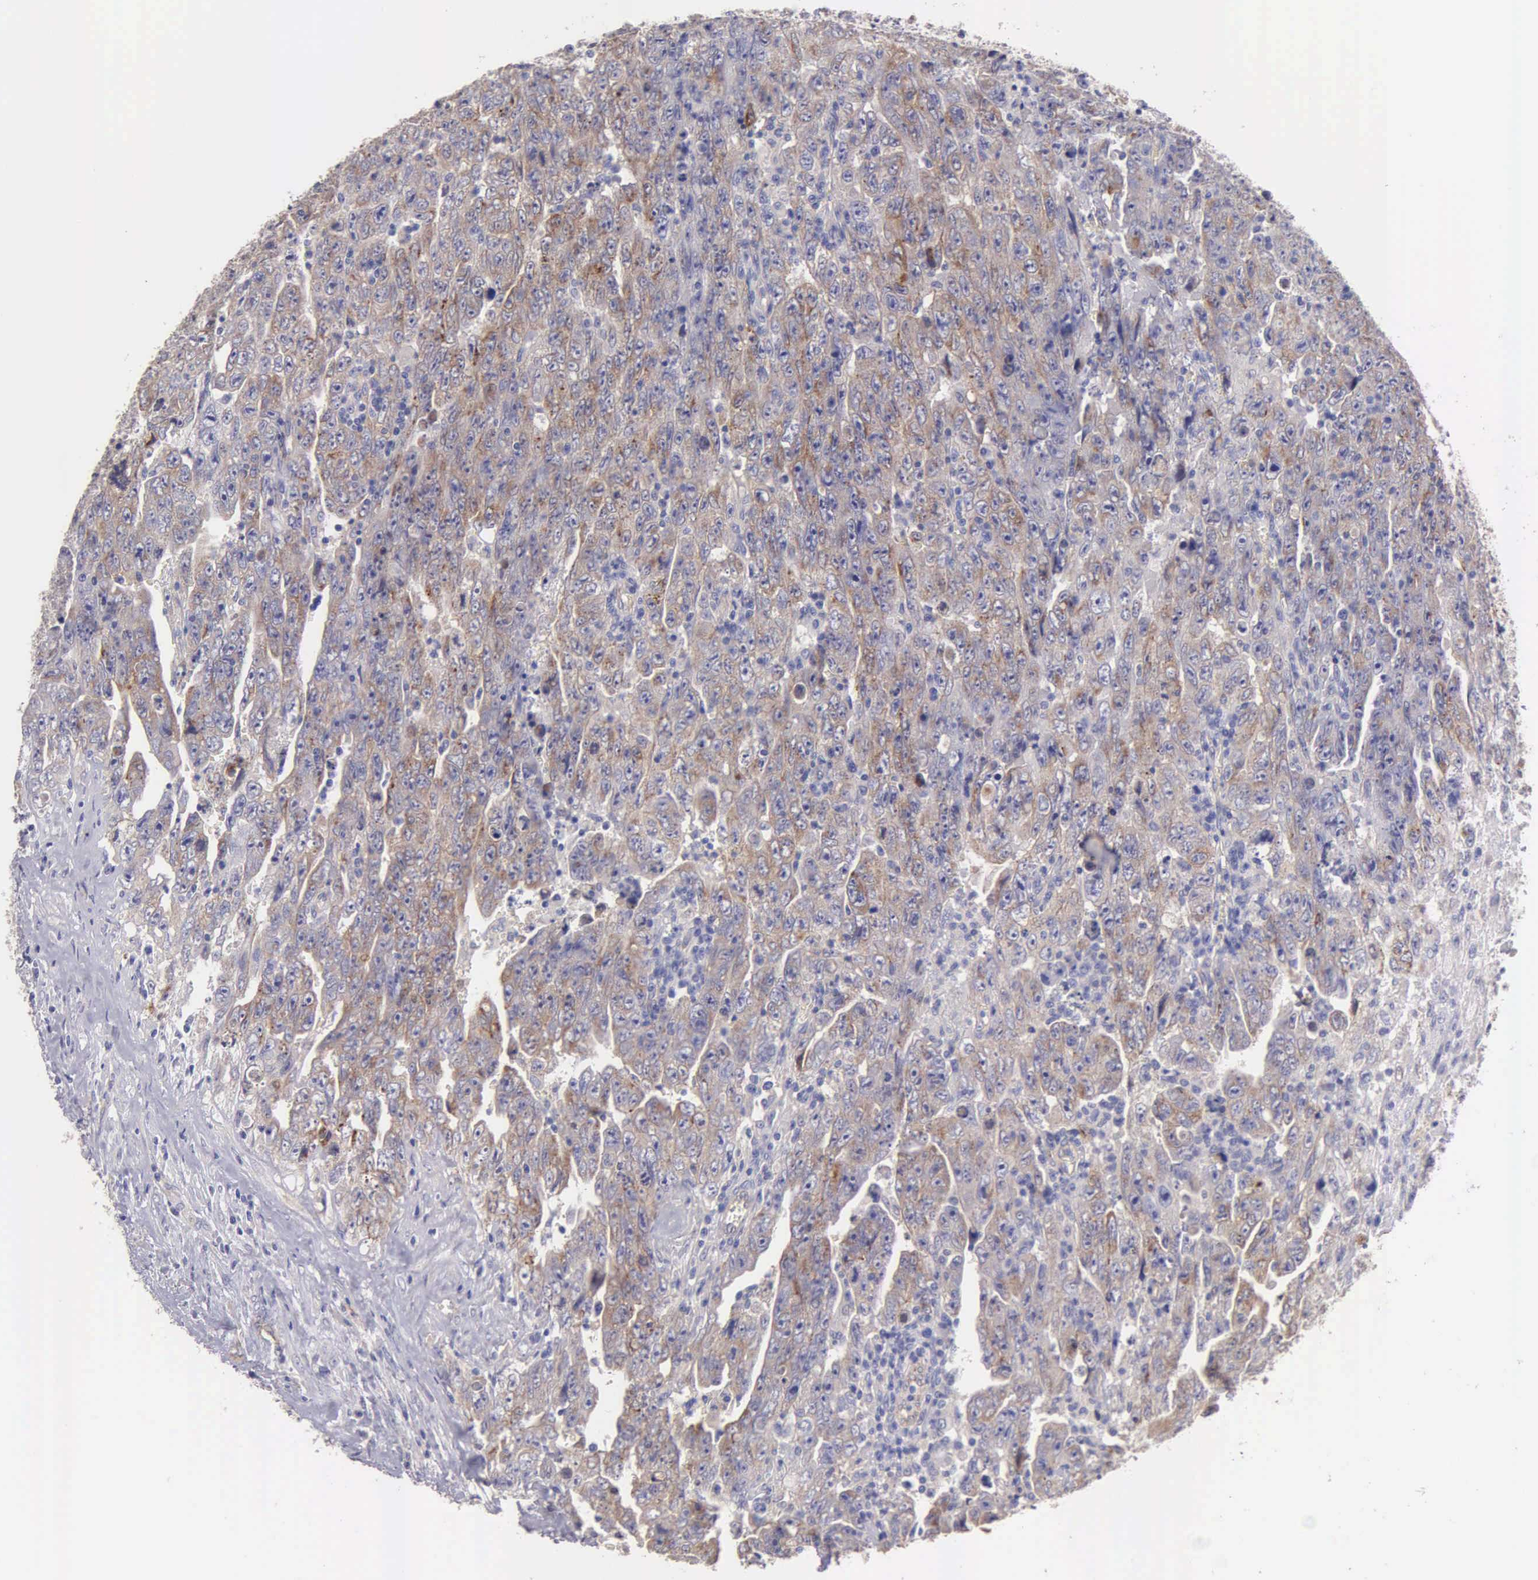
{"staining": {"intensity": "moderate", "quantity": ">75%", "location": "cytoplasmic/membranous"}, "tissue": "testis cancer", "cell_type": "Tumor cells", "image_type": "cancer", "snomed": [{"axis": "morphology", "description": "Carcinoma, Embryonal, NOS"}, {"axis": "topography", "description": "Testis"}], "caption": "Immunohistochemical staining of human testis embryonal carcinoma shows moderate cytoplasmic/membranous protein positivity in about >75% of tumor cells. Nuclei are stained in blue.", "gene": "APP", "patient": {"sex": "male", "age": 28}}